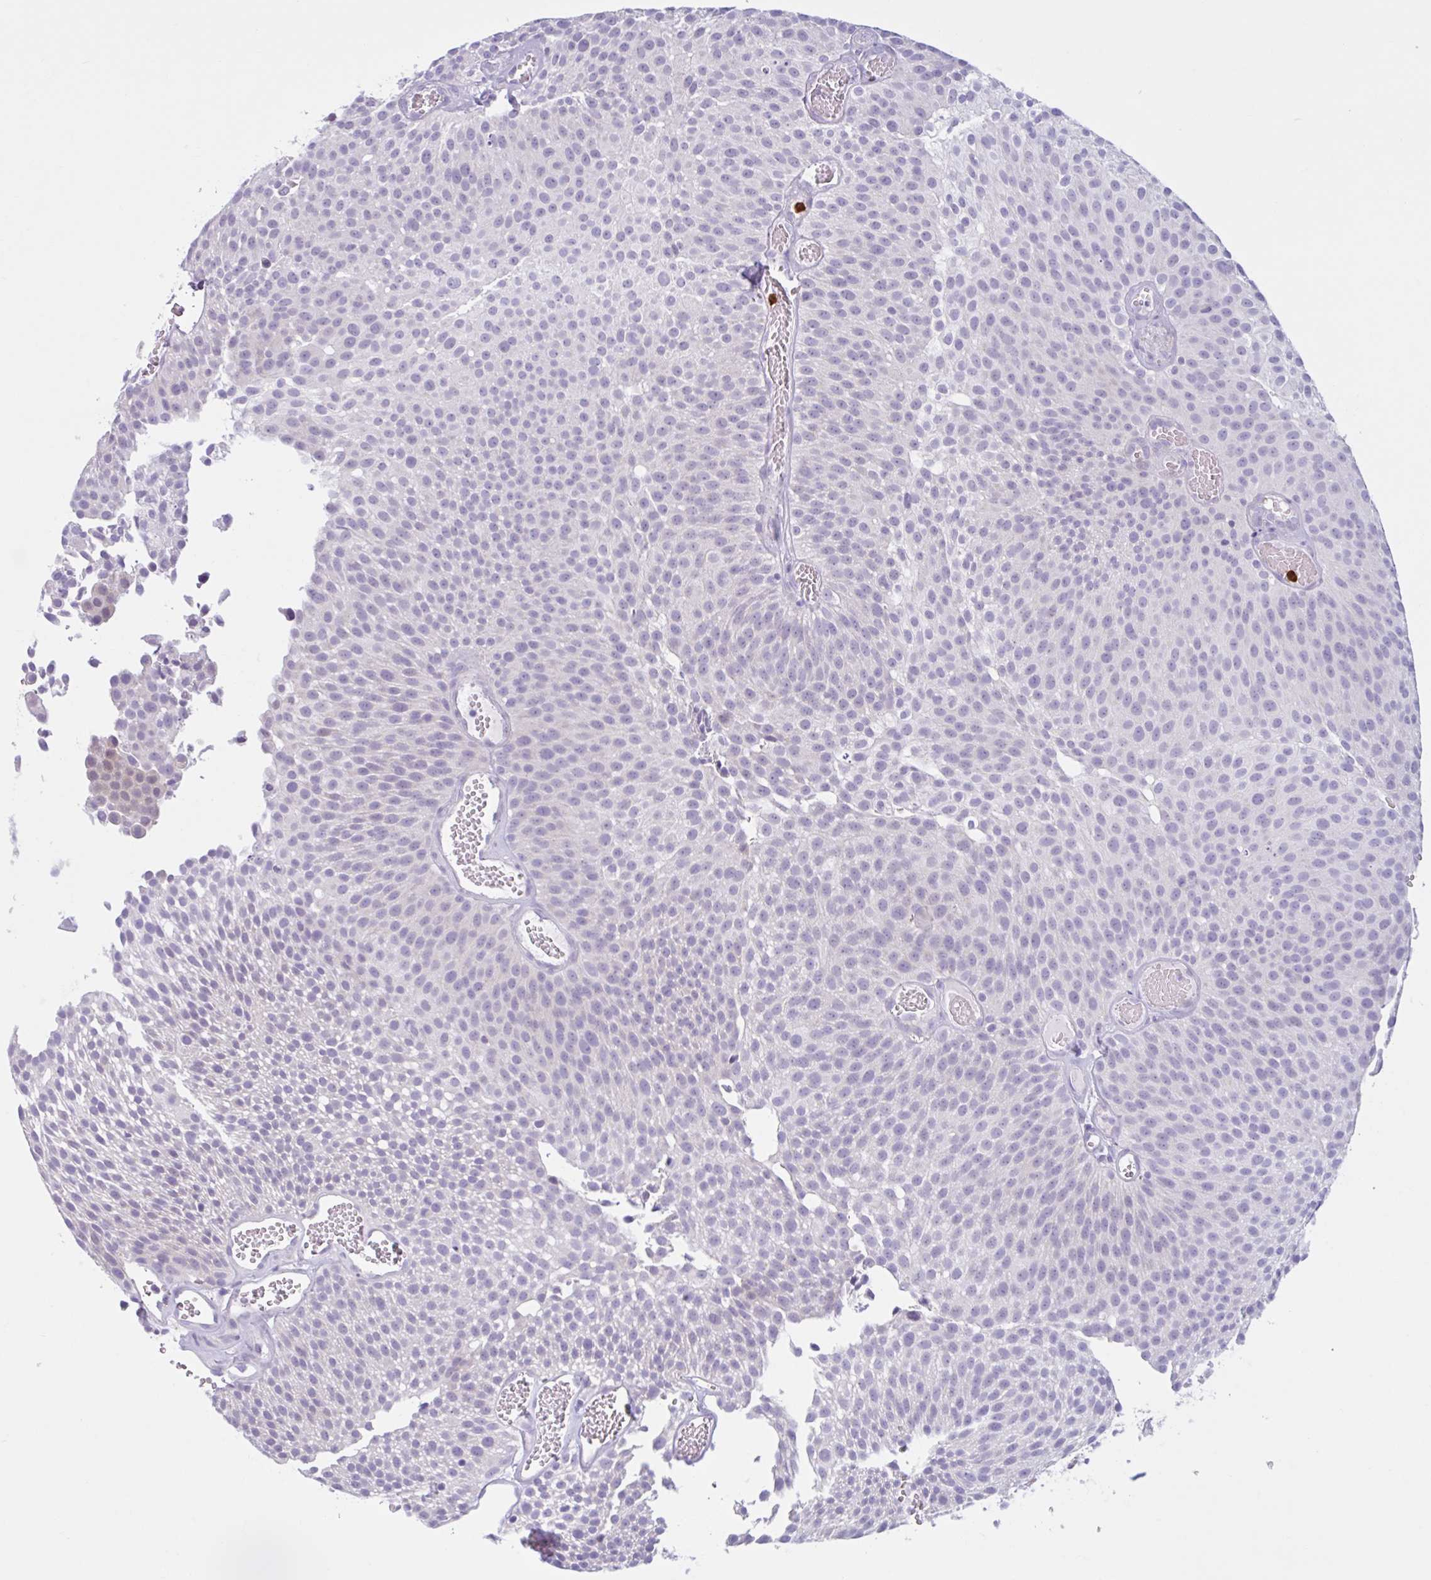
{"staining": {"intensity": "negative", "quantity": "none", "location": "none"}, "tissue": "urothelial cancer", "cell_type": "Tumor cells", "image_type": "cancer", "snomed": [{"axis": "morphology", "description": "Urothelial carcinoma, Low grade"}, {"axis": "topography", "description": "Urinary bladder"}], "caption": "The IHC photomicrograph has no significant staining in tumor cells of urothelial cancer tissue.", "gene": "CEP120", "patient": {"sex": "female", "age": 79}}